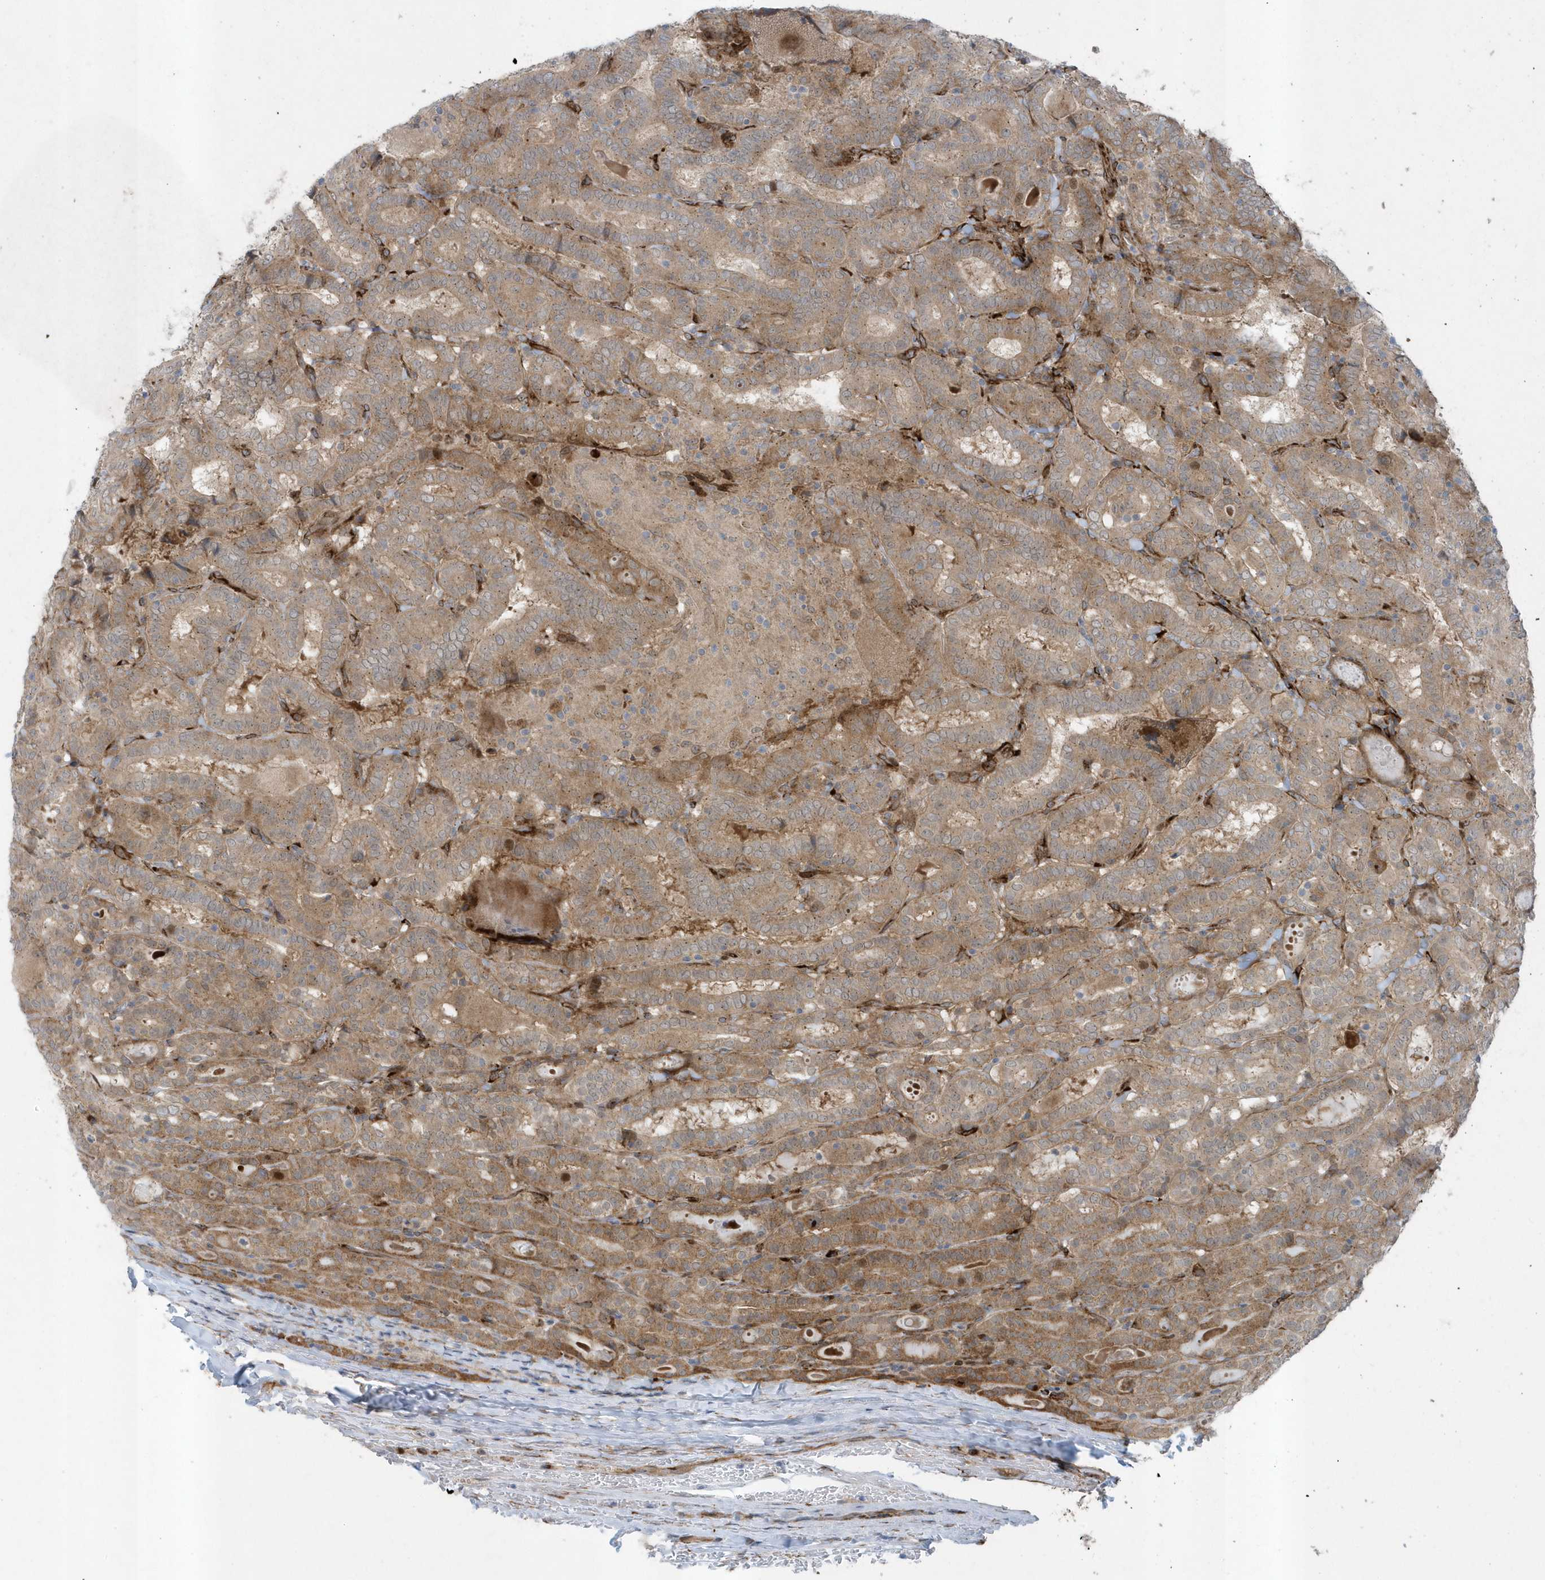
{"staining": {"intensity": "moderate", "quantity": ">75%", "location": "cytoplasmic/membranous"}, "tissue": "thyroid cancer", "cell_type": "Tumor cells", "image_type": "cancer", "snomed": [{"axis": "morphology", "description": "Papillary adenocarcinoma, NOS"}, {"axis": "topography", "description": "Thyroid gland"}], "caption": "Immunohistochemistry (IHC) image of neoplastic tissue: thyroid papillary adenocarcinoma stained using immunohistochemistry (IHC) reveals medium levels of moderate protein expression localized specifically in the cytoplasmic/membranous of tumor cells, appearing as a cytoplasmic/membranous brown color.", "gene": "FAM98A", "patient": {"sex": "female", "age": 72}}